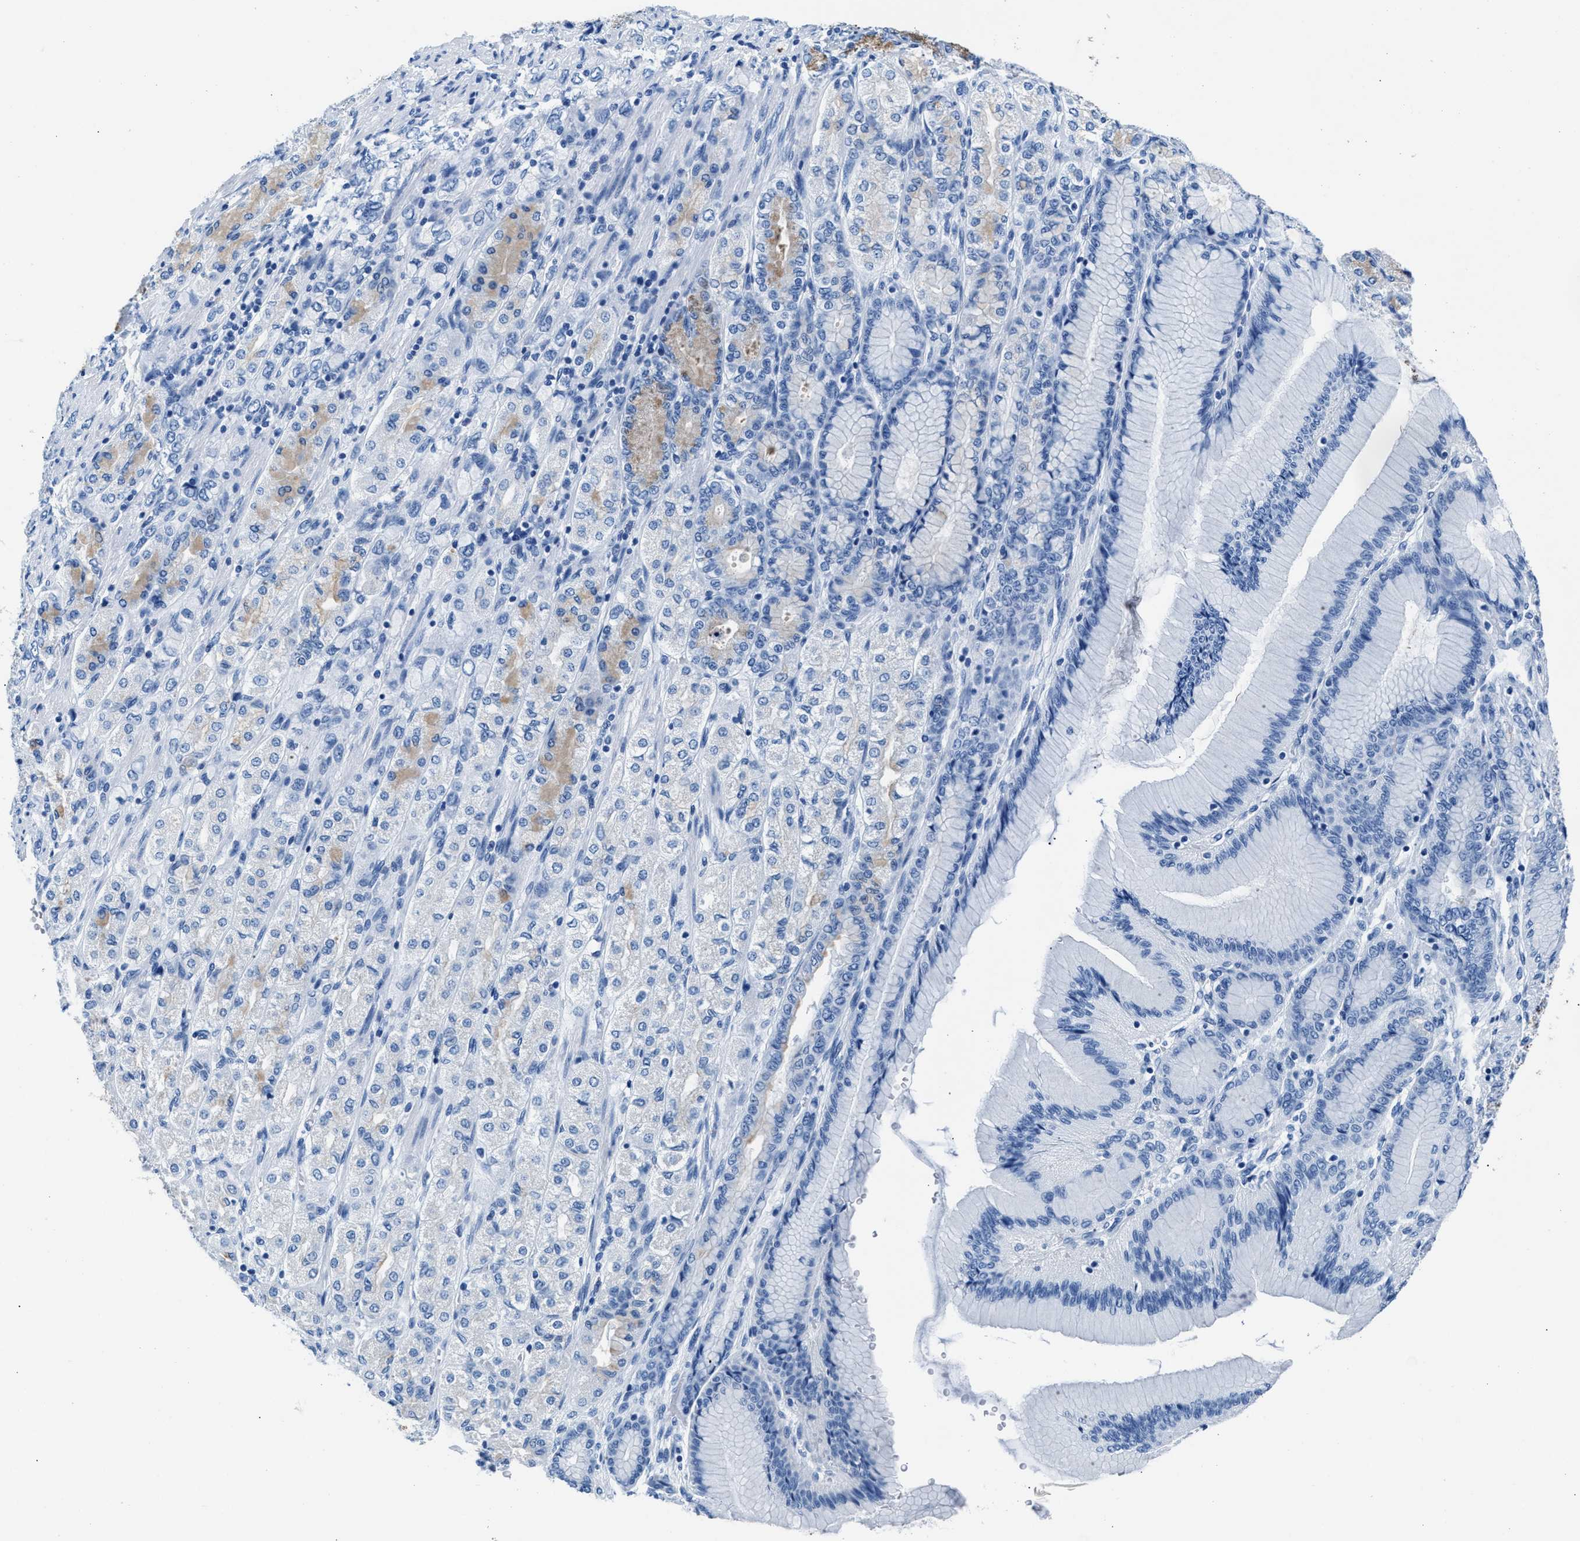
{"staining": {"intensity": "weak", "quantity": "<25%", "location": "cytoplasmic/membranous"}, "tissue": "stomach cancer", "cell_type": "Tumor cells", "image_type": "cancer", "snomed": [{"axis": "morphology", "description": "Adenocarcinoma, NOS"}, {"axis": "topography", "description": "Stomach"}], "caption": "Protein analysis of adenocarcinoma (stomach) demonstrates no significant staining in tumor cells.", "gene": "CPS1", "patient": {"sex": "female", "age": 65}}